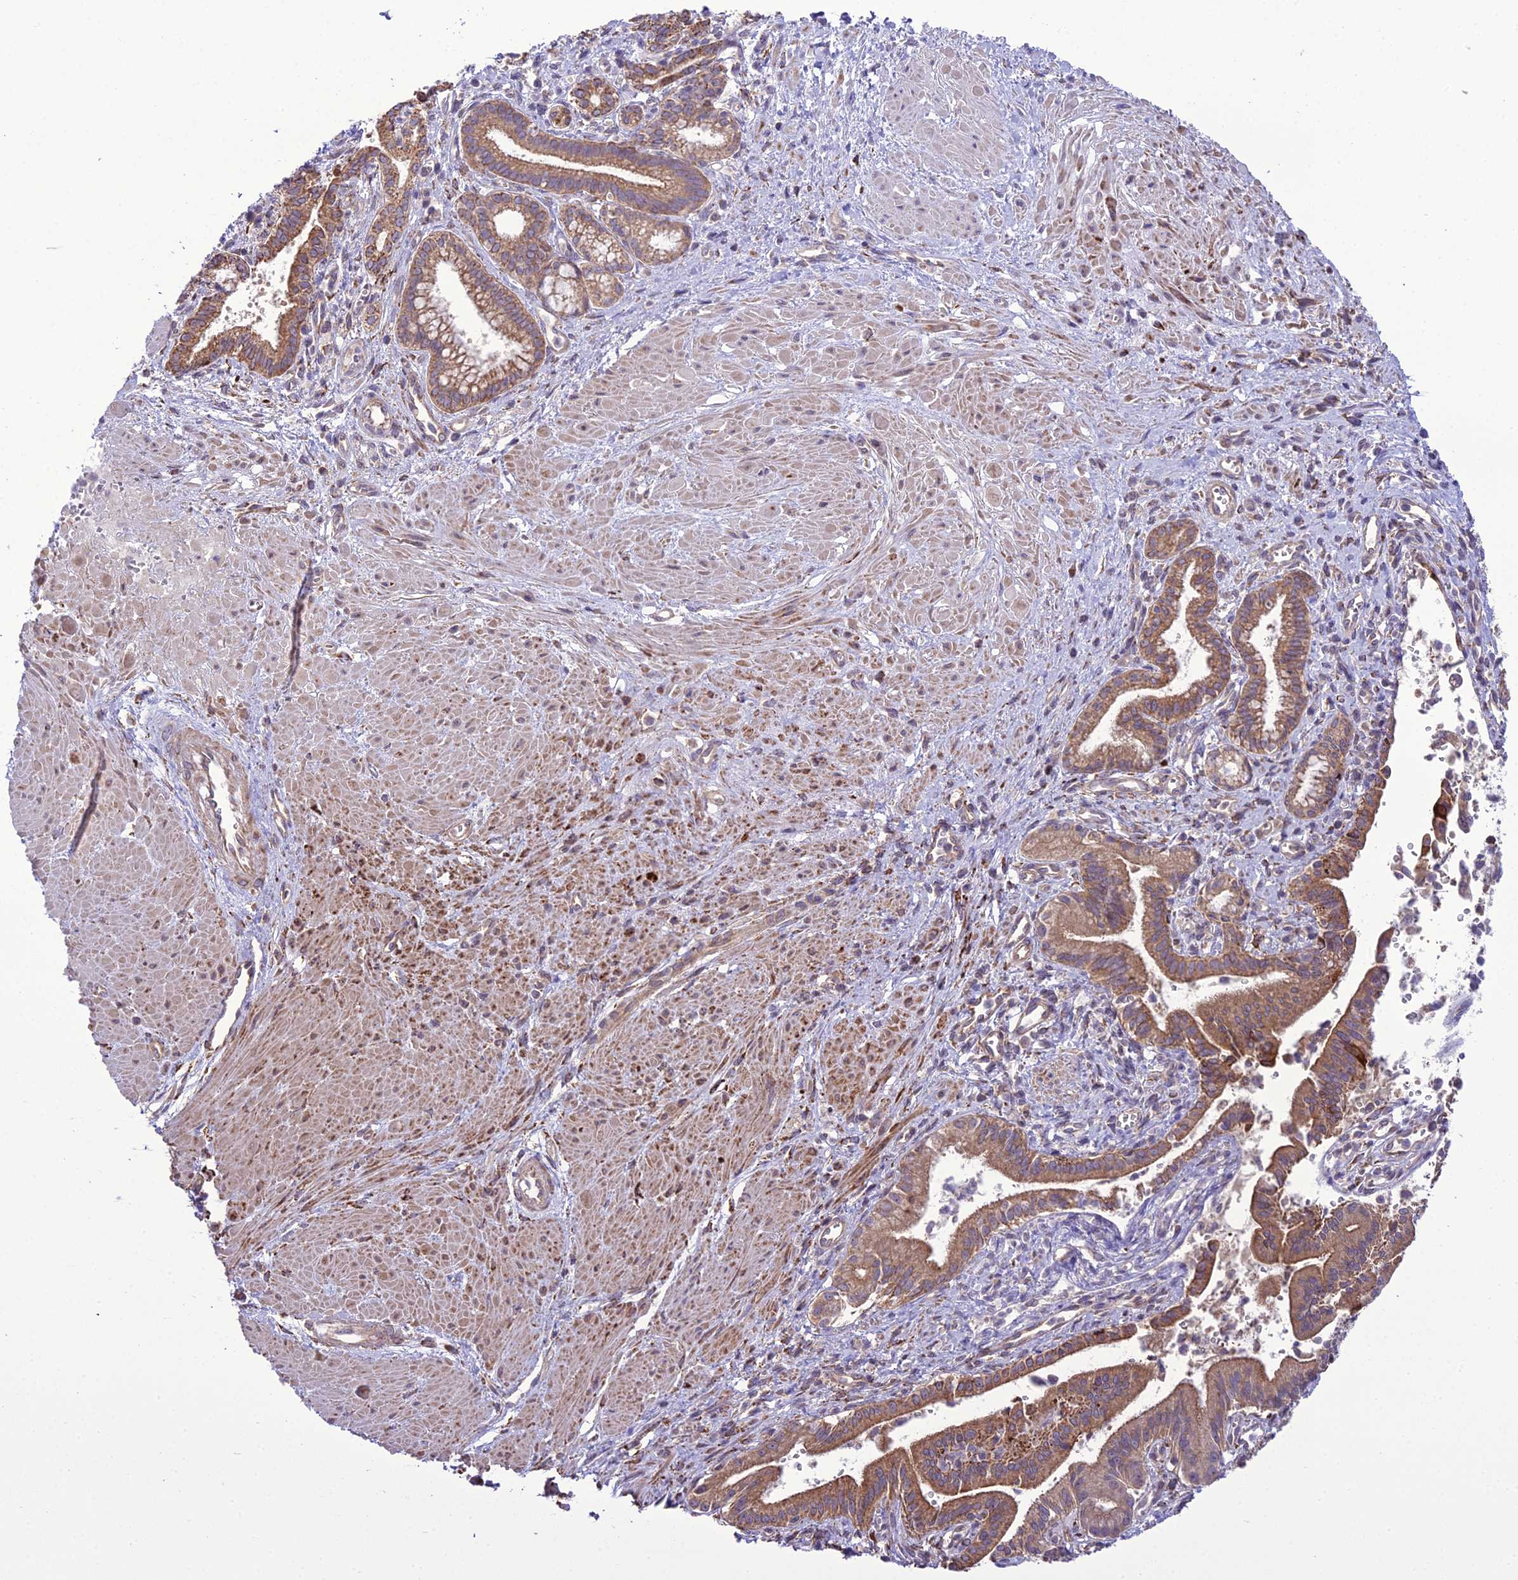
{"staining": {"intensity": "moderate", "quantity": ">75%", "location": "cytoplasmic/membranous"}, "tissue": "pancreatic cancer", "cell_type": "Tumor cells", "image_type": "cancer", "snomed": [{"axis": "morphology", "description": "Adenocarcinoma, NOS"}, {"axis": "topography", "description": "Pancreas"}], "caption": "Tumor cells demonstrate medium levels of moderate cytoplasmic/membranous staining in about >75% of cells in pancreatic cancer (adenocarcinoma).", "gene": "TBC1D24", "patient": {"sex": "male", "age": 78}}